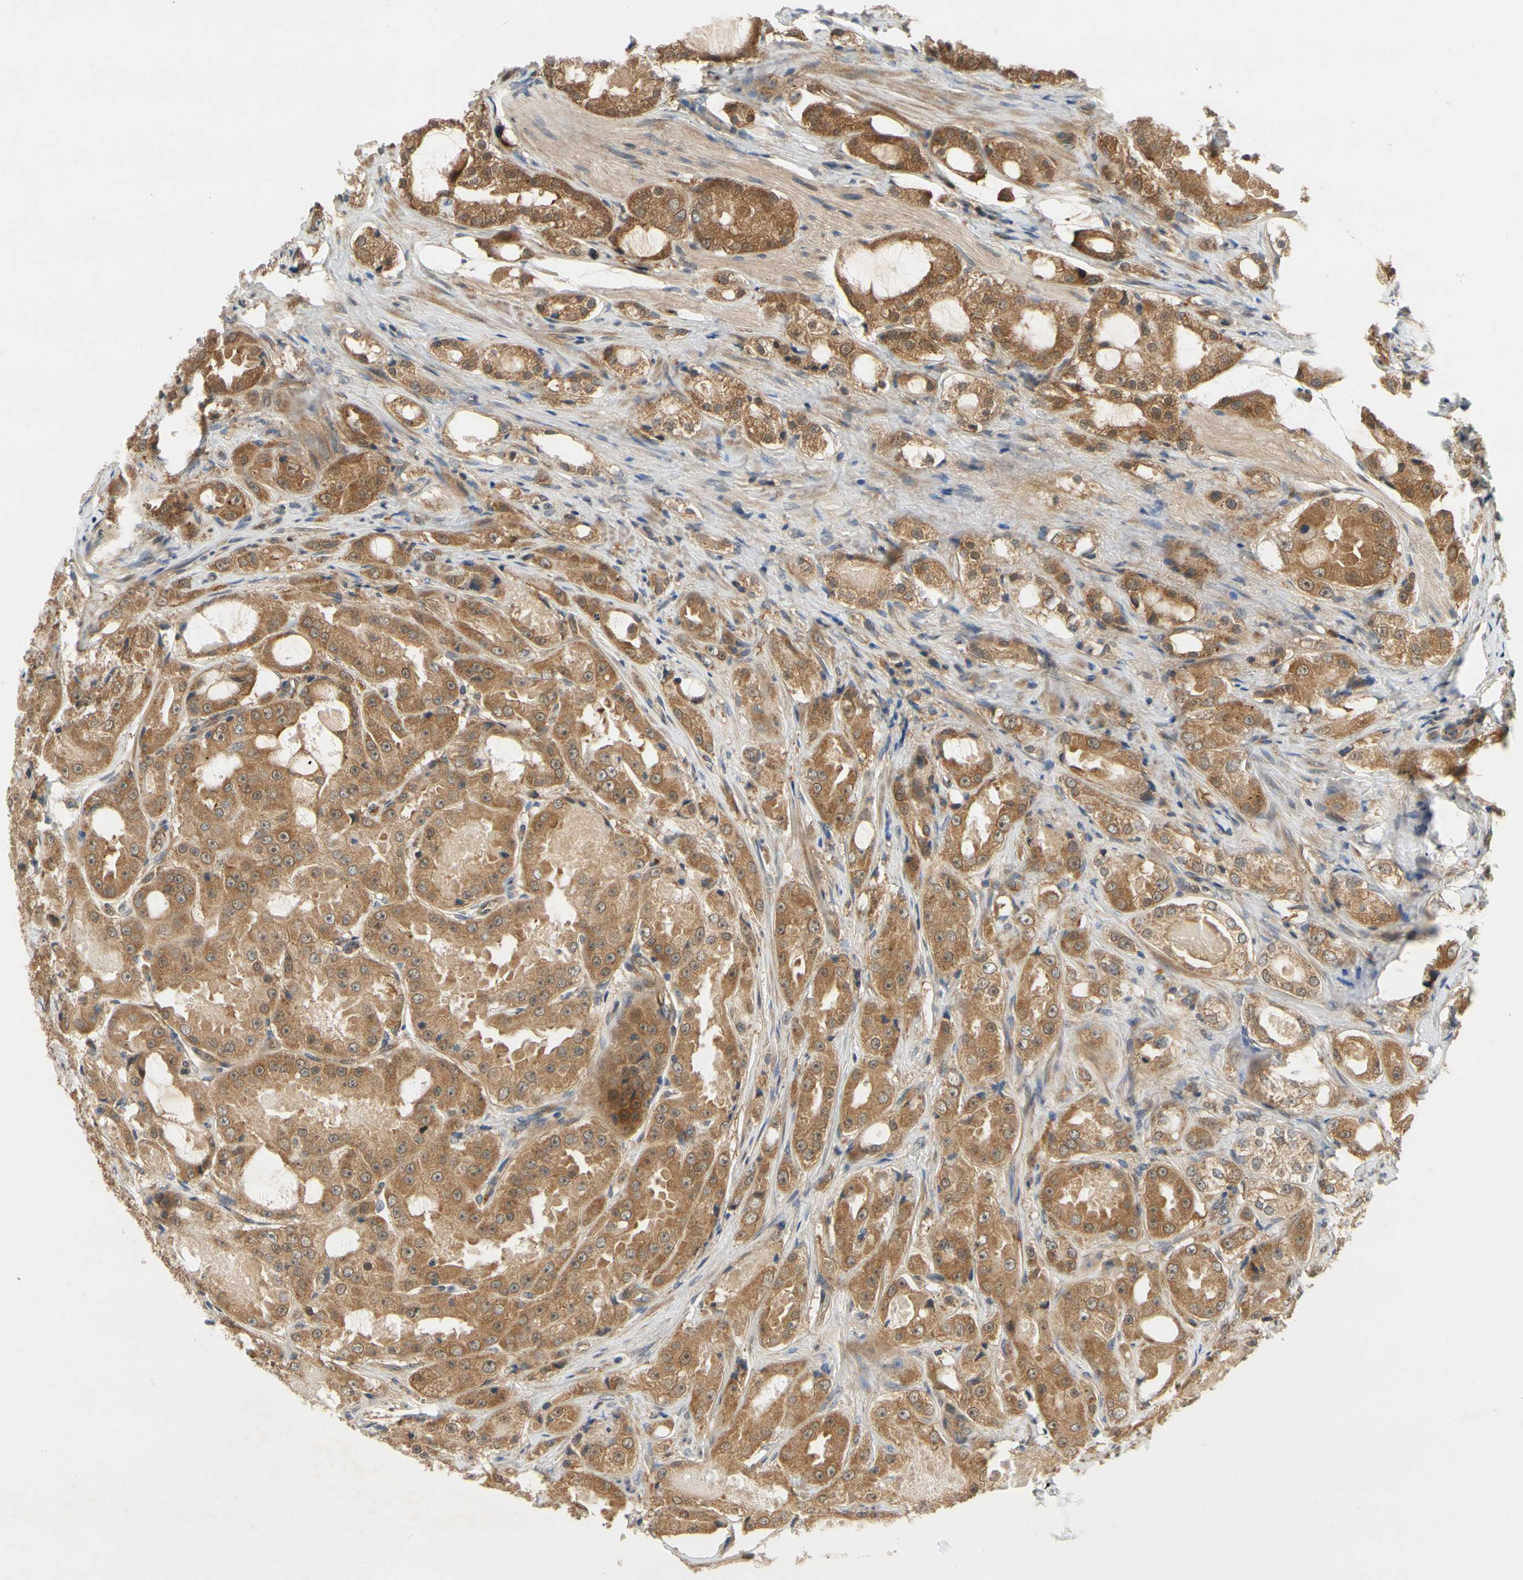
{"staining": {"intensity": "moderate", "quantity": ">75%", "location": "cytoplasmic/membranous"}, "tissue": "prostate cancer", "cell_type": "Tumor cells", "image_type": "cancer", "snomed": [{"axis": "morphology", "description": "Adenocarcinoma, High grade"}, {"axis": "topography", "description": "Prostate"}], "caption": "Immunohistochemistry of human prostate cancer shows medium levels of moderate cytoplasmic/membranous positivity in approximately >75% of tumor cells.", "gene": "TDRP", "patient": {"sex": "male", "age": 73}}